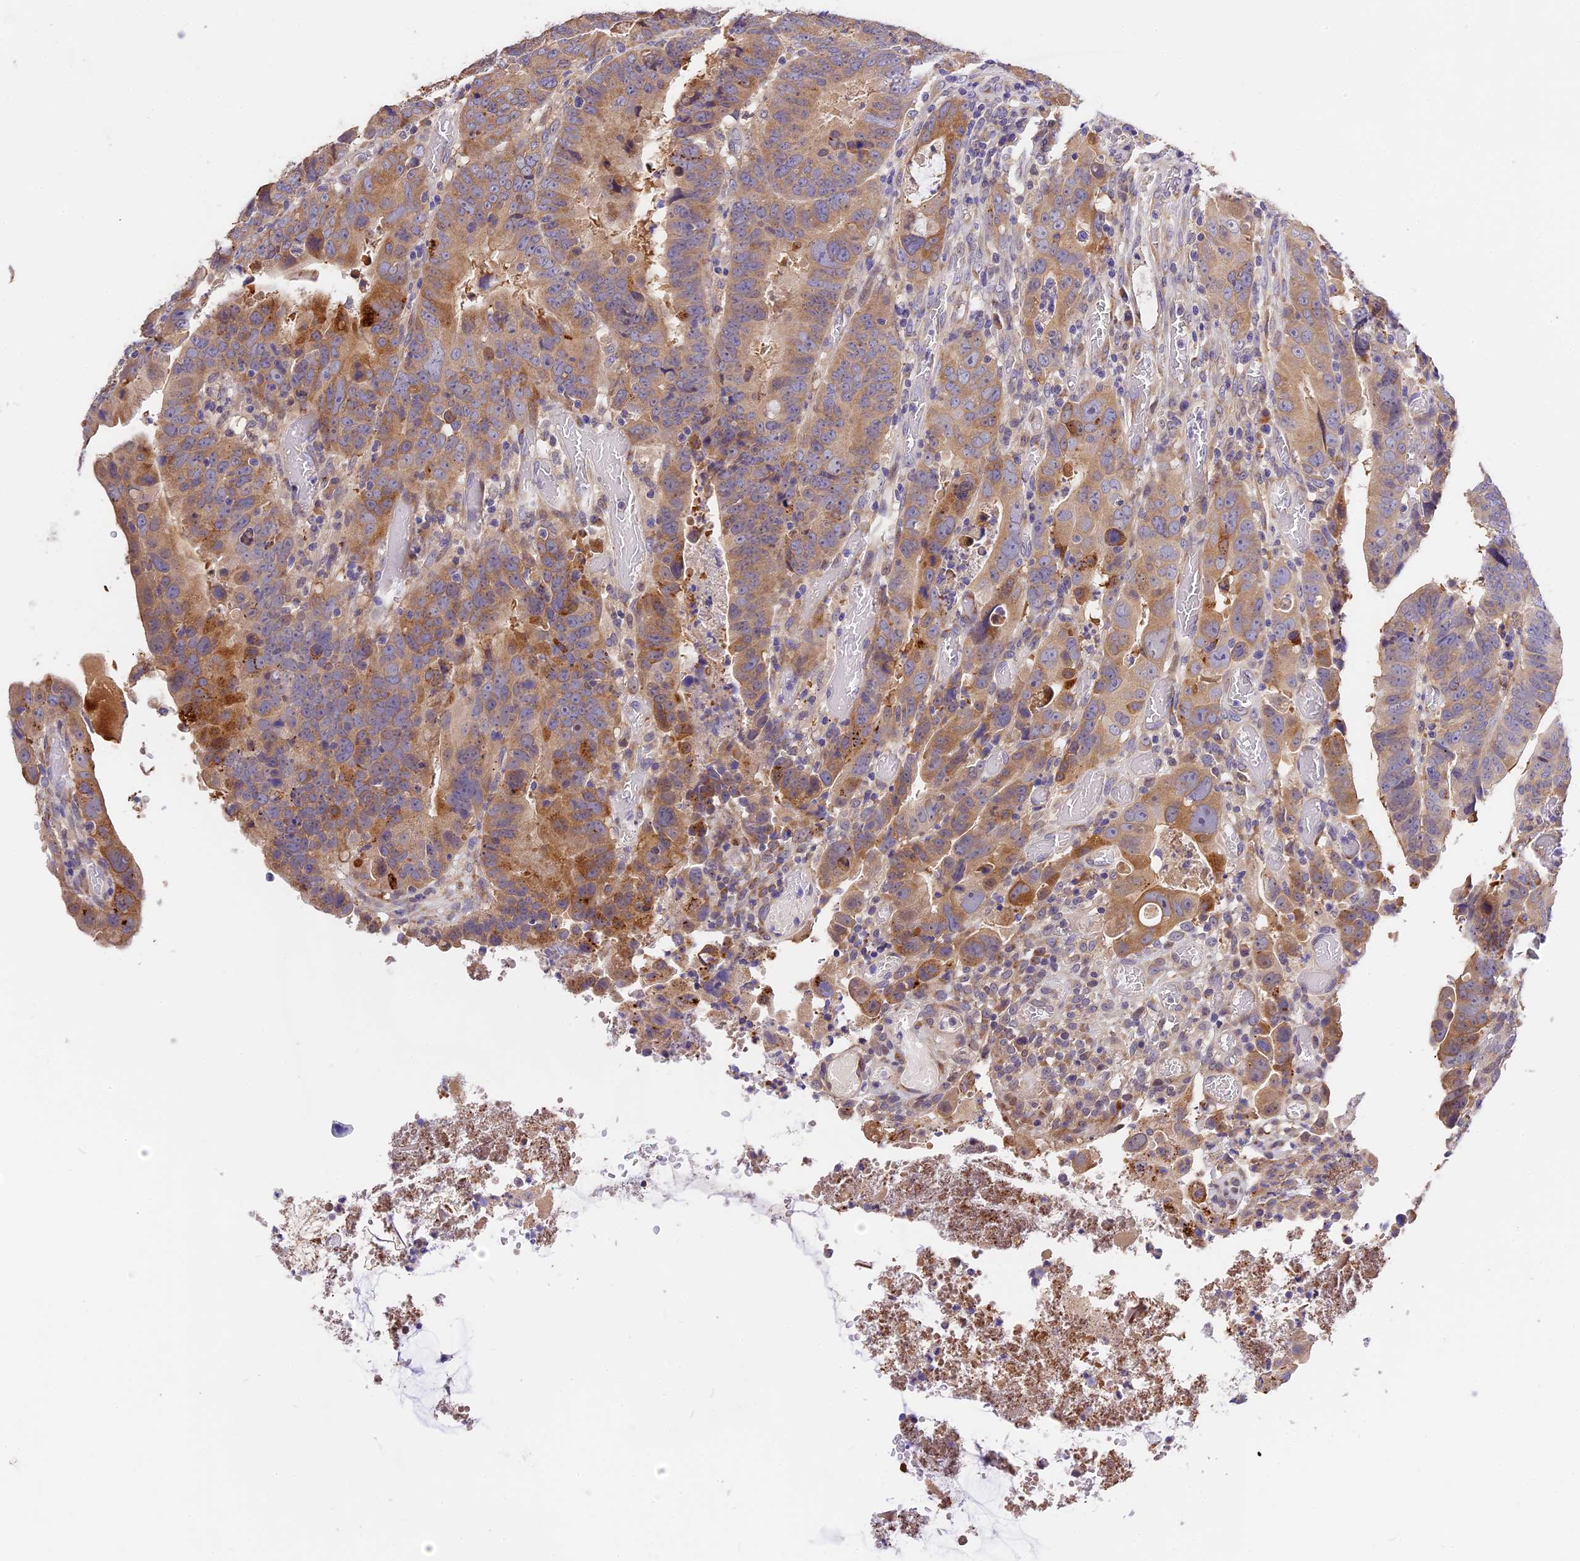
{"staining": {"intensity": "moderate", "quantity": "25%-75%", "location": "cytoplasmic/membranous"}, "tissue": "colorectal cancer", "cell_type": "Tumor cells", "image_type": "cancer", "snomed": [{"axis": "morphology", "description": "Normal tissue, NOS"}, {"axis": "morphology", "description": "Adenocarcinoma, NOS"}, {"axis": "topography", "description": "Rectum"}], "caption": "Immunohistochemistry (IHC) micrograph of neoplastic tissue: human colorectal cancer (adenocarcinoma) stained using IHC demonstrates medium levels of moderate protein expression localized specifically in the cytoplasmic/membranous of tumor cells, appearing as a cytoplasmic/membranous brown color.", "gene": "BSCL2", "patient": {"sex": "female", "age": 65}}